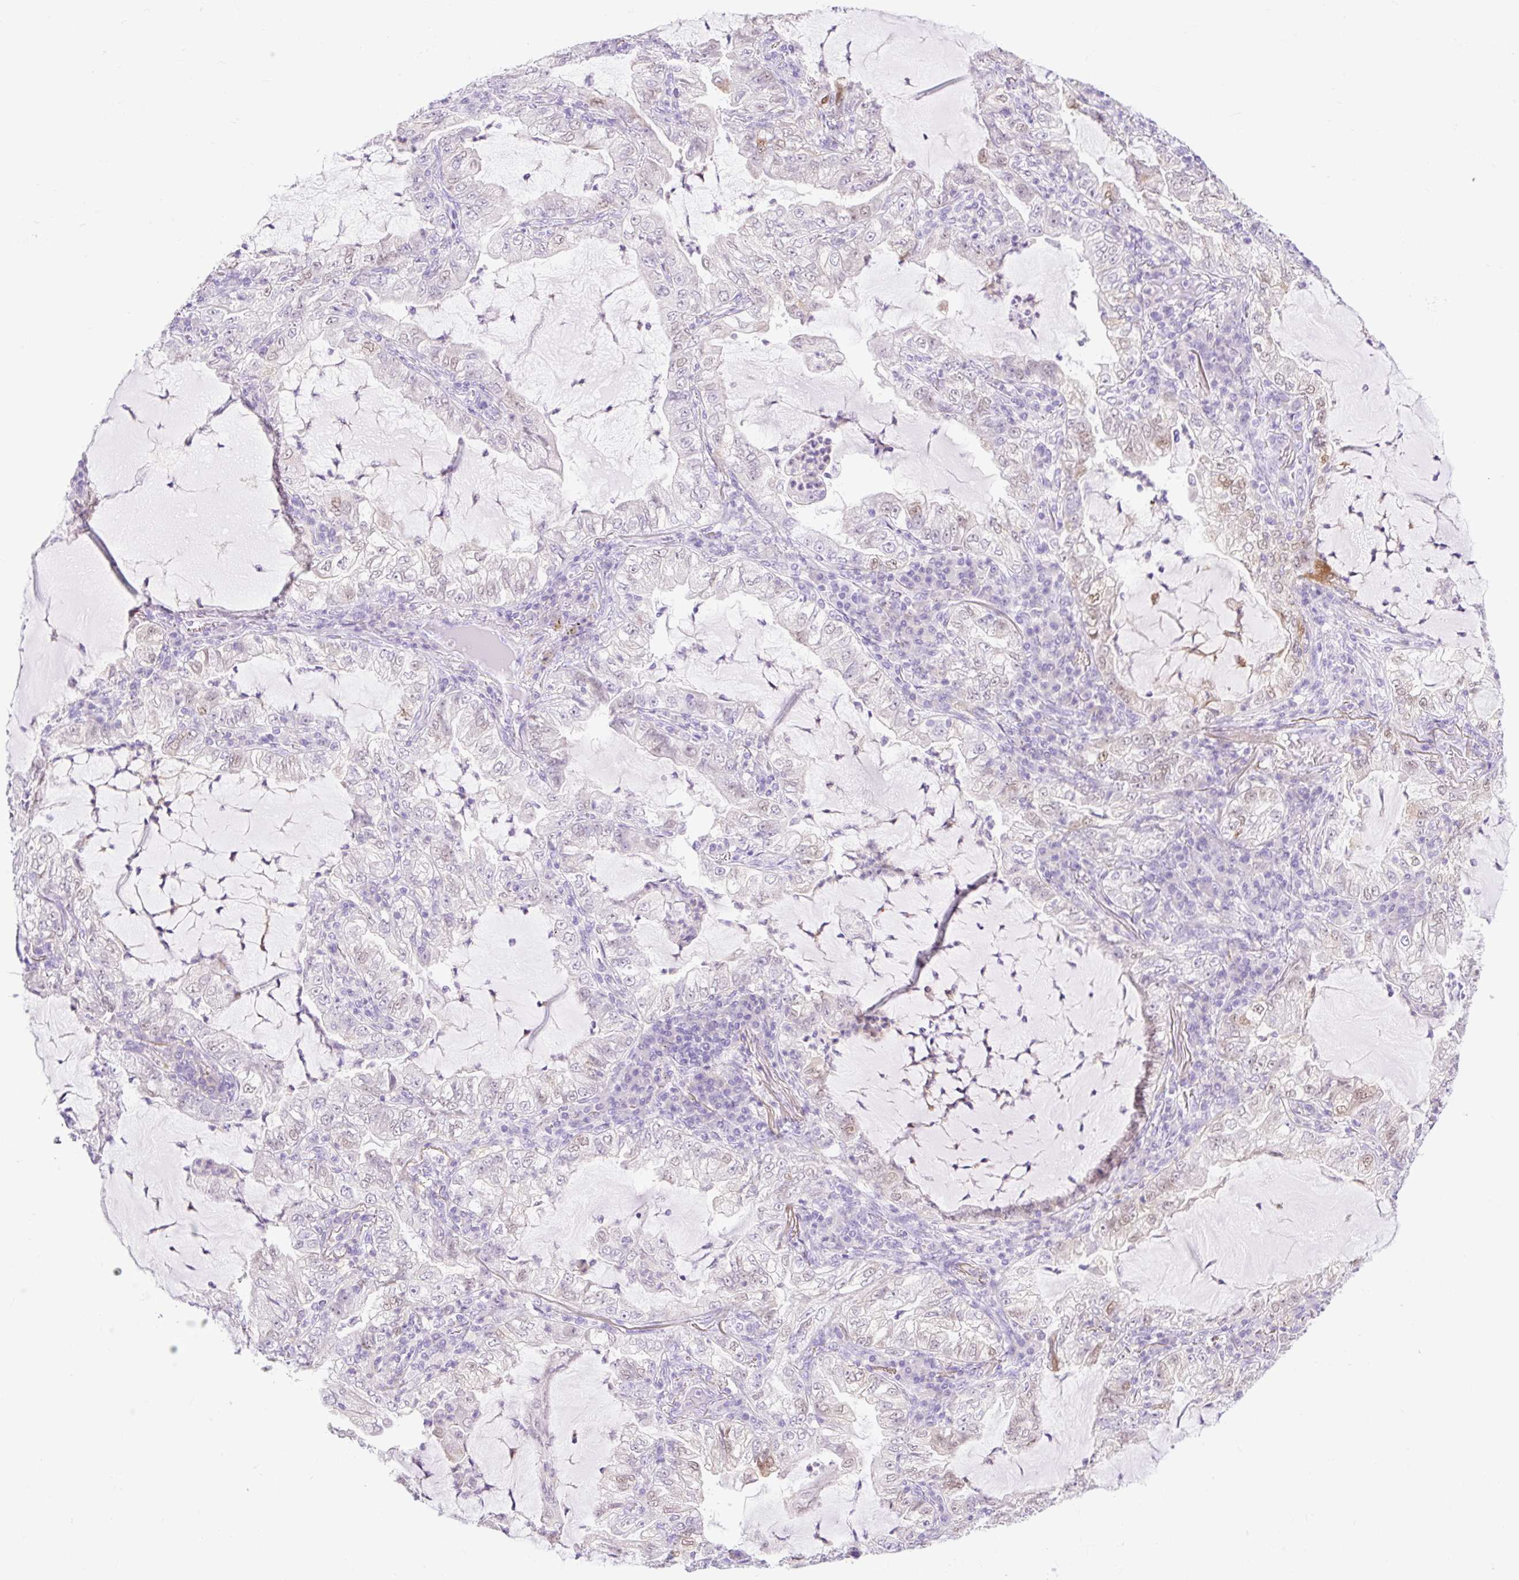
{"staining": {"intensity": "weak", "quantity": "<25%", "location": "cytoplasmic/membranous,nuclear"}, "tissue": "lung cancer", "cell_type": "Tumor cells", "image_type": "cancer", "snomed": [{"axis": "morphology", "description": "Adenocarcinoma, NOS"}, {"axis": "topography", "description": "Lung"}], "caption": "Tumor cells show no significant positivity in adenocarcinoma (lung). (Stains: DAB (3,3'-diaminobenzidine) IHC with hematoxylin counter stain, Microscopy: brightfield microscopy at high magnification).", "gene": "SLC25A40", "patient": {"sex": "female", "age": 73}}